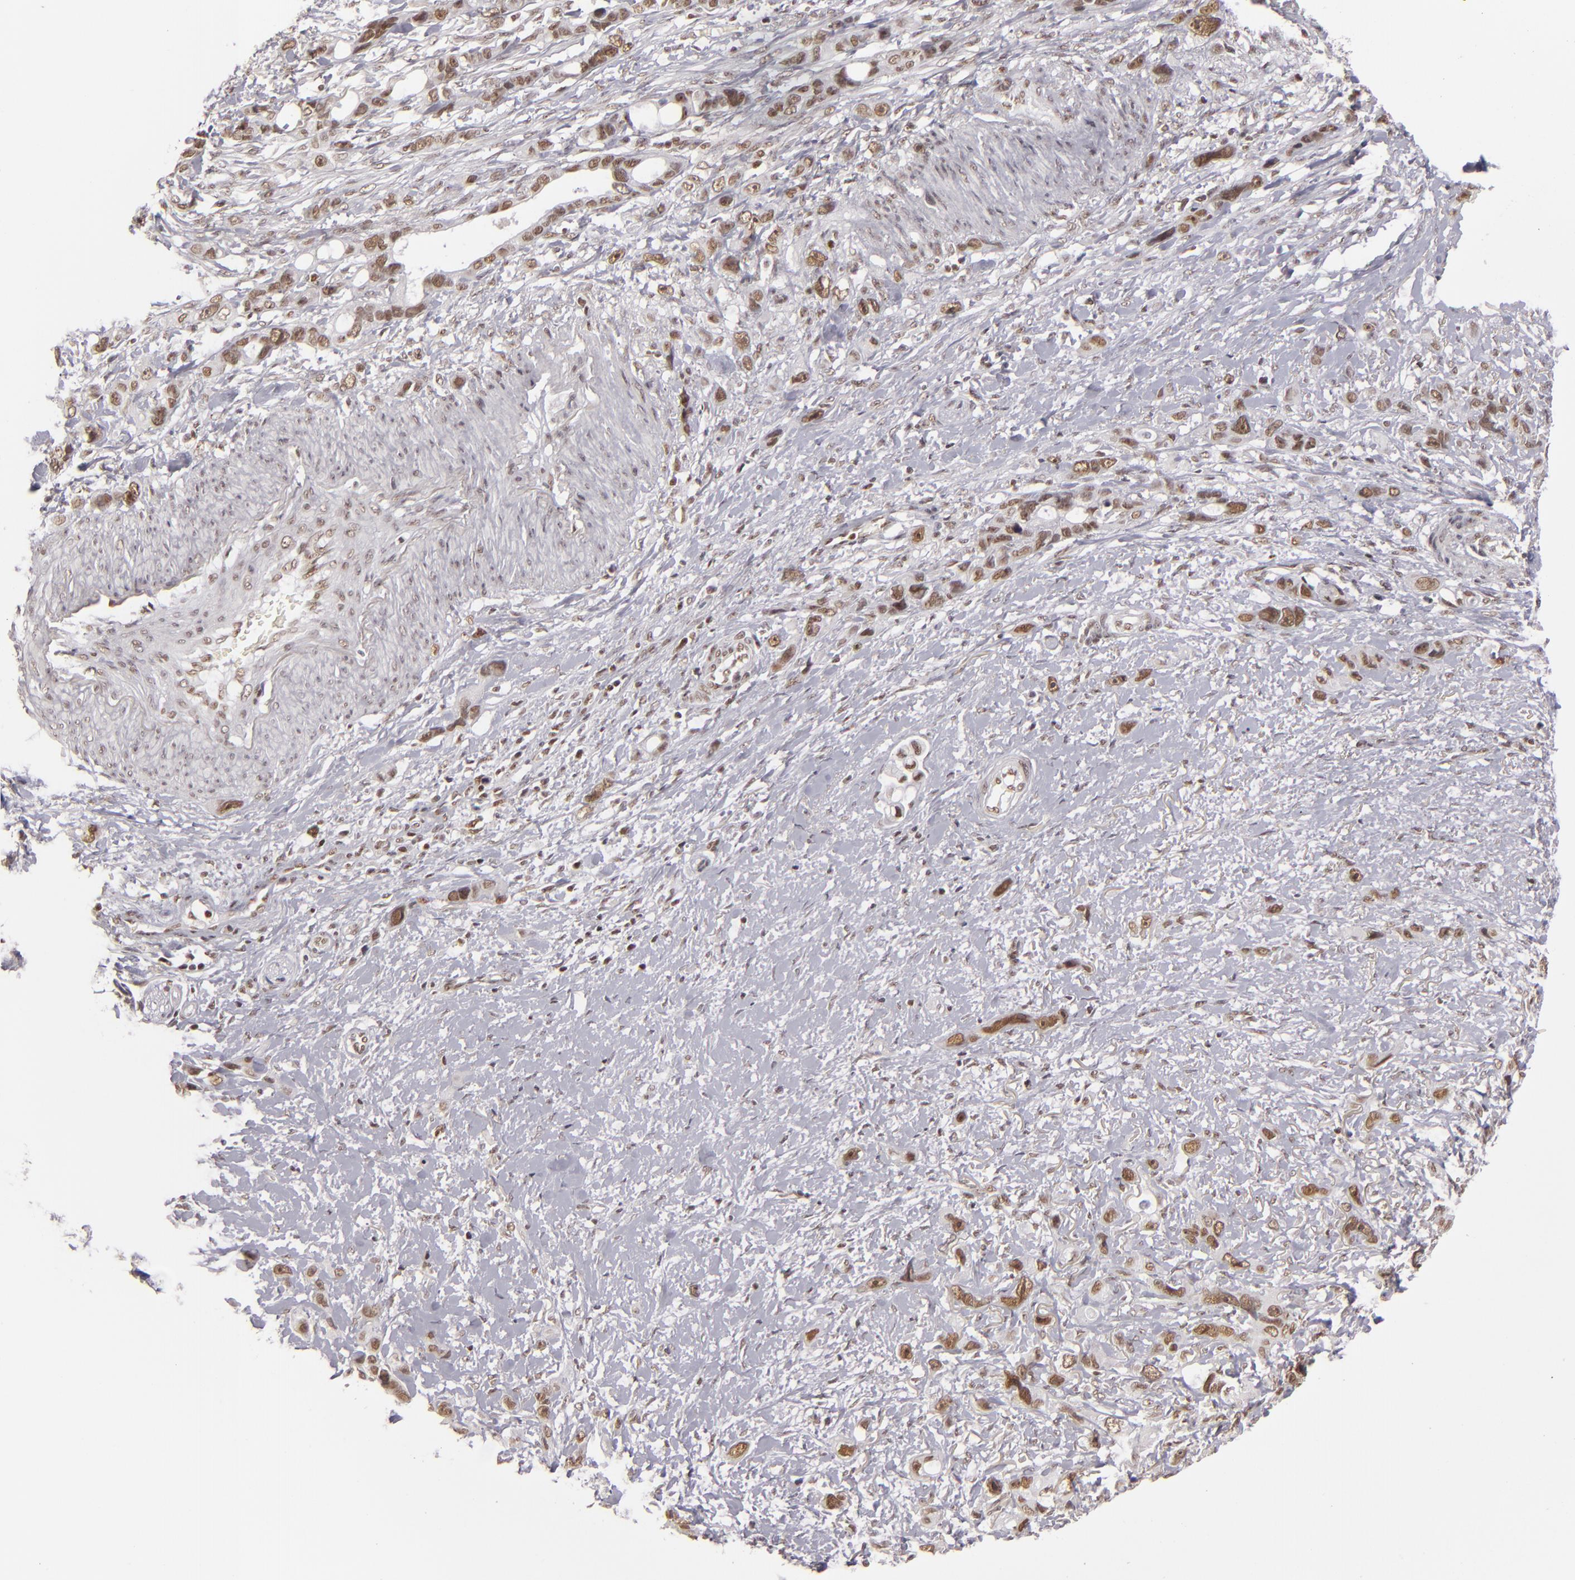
{"staining": {"intensity": "moderate", "quantity": ">75%", "location": "nuclear"}, "tissue": "stomach cancer", "cell_type": "Tumor cells", "image_type": "cancer", "snomed": [{"axis": "morphology", "description": "Adenocarcinoma, NOS"}, {"axis": "topography", "description": "Stomach, upper"}], "caption": "Brown immunohistochemical staining in human stomach cancer displays moderate nuclear positivity in approximately >75% of tumor cells. (DAB IHC with brightfield microscopy, high magnification).", "gene": "DAXX", "patient": {"sex": "male", "age": 47}}